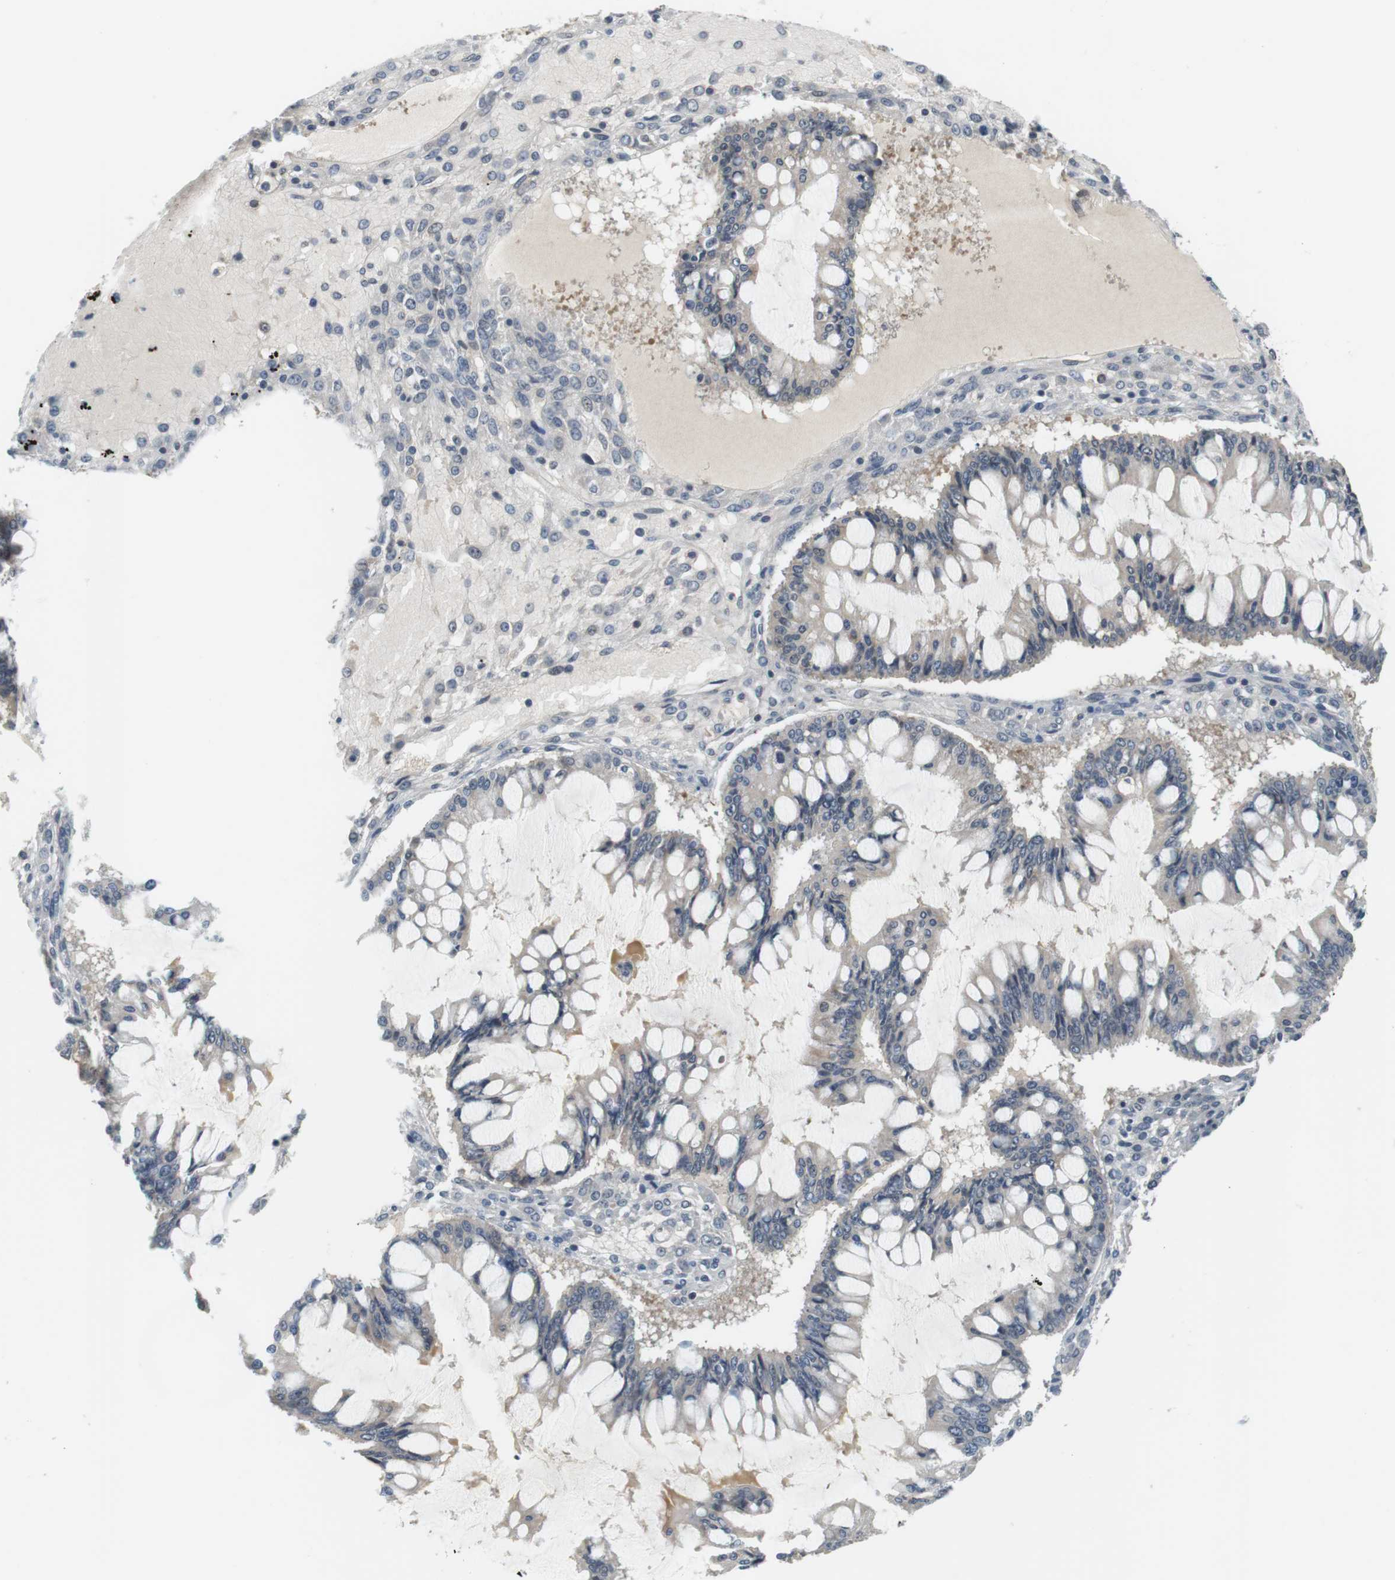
{"staining": {"intensity": "negative", "quantity": "none", "location": "none"}, "tissue": "ovarian cancer", "cell_type": "Tumor cells", "image_type": "cancer", "snomed": [{"axis": "morphology", "description": "Cystadenocarcinoma, mucinous, NOS"}, {"axis": "topography", "description": "Ovary"}], "caption": "Human ovarian cancer stained for a protein using IHC demonstrates no staining in tumor cells.", "gene": "WNT7A", "patient": {"sex": "female", "age": 73}}